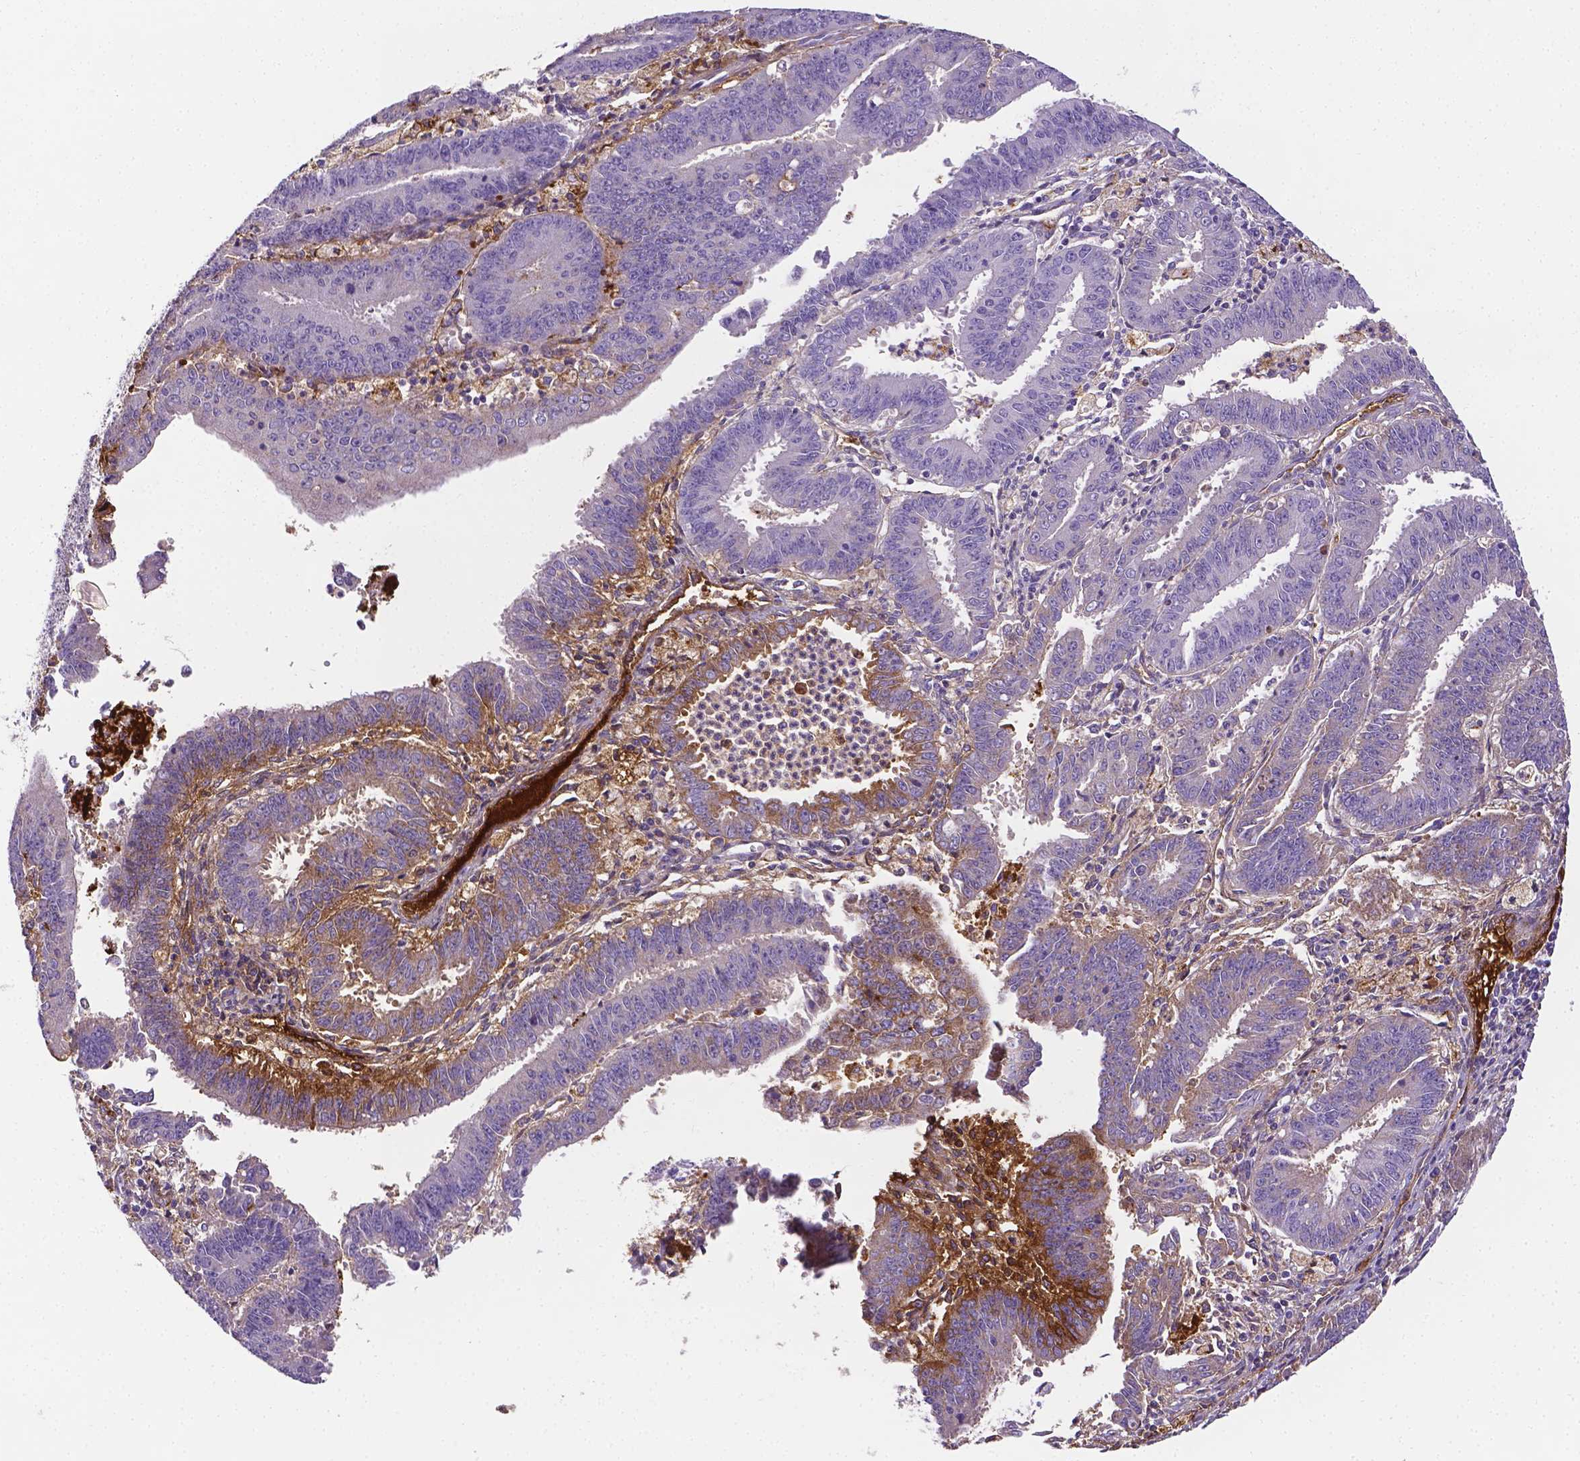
{"staining": {"intensity": "moderate", "quantity": "<25%", "location": "cytoplasmic/membranous"}, "tissue": "endometrial cancer", "cell_type": "Tumor cells", "image_type": "cancer", "snomed": [{"axis": "morphology", "description": "Adenocarcinoma, NOS"}, {"axis": "topography", "description": "Endometrium"}], "caption": "Endometrial cancer was stained to show a protein in brown. There is low levels of moderate cytoplasmic/membranous positivity in about <25% of tumor cells. (Stains: DAB in brown, nuclei in blue, Microscopy: brightfield microscopy at high magnification).", "gene": "APOE", "patient": {"sex": "female", "age": 73}}